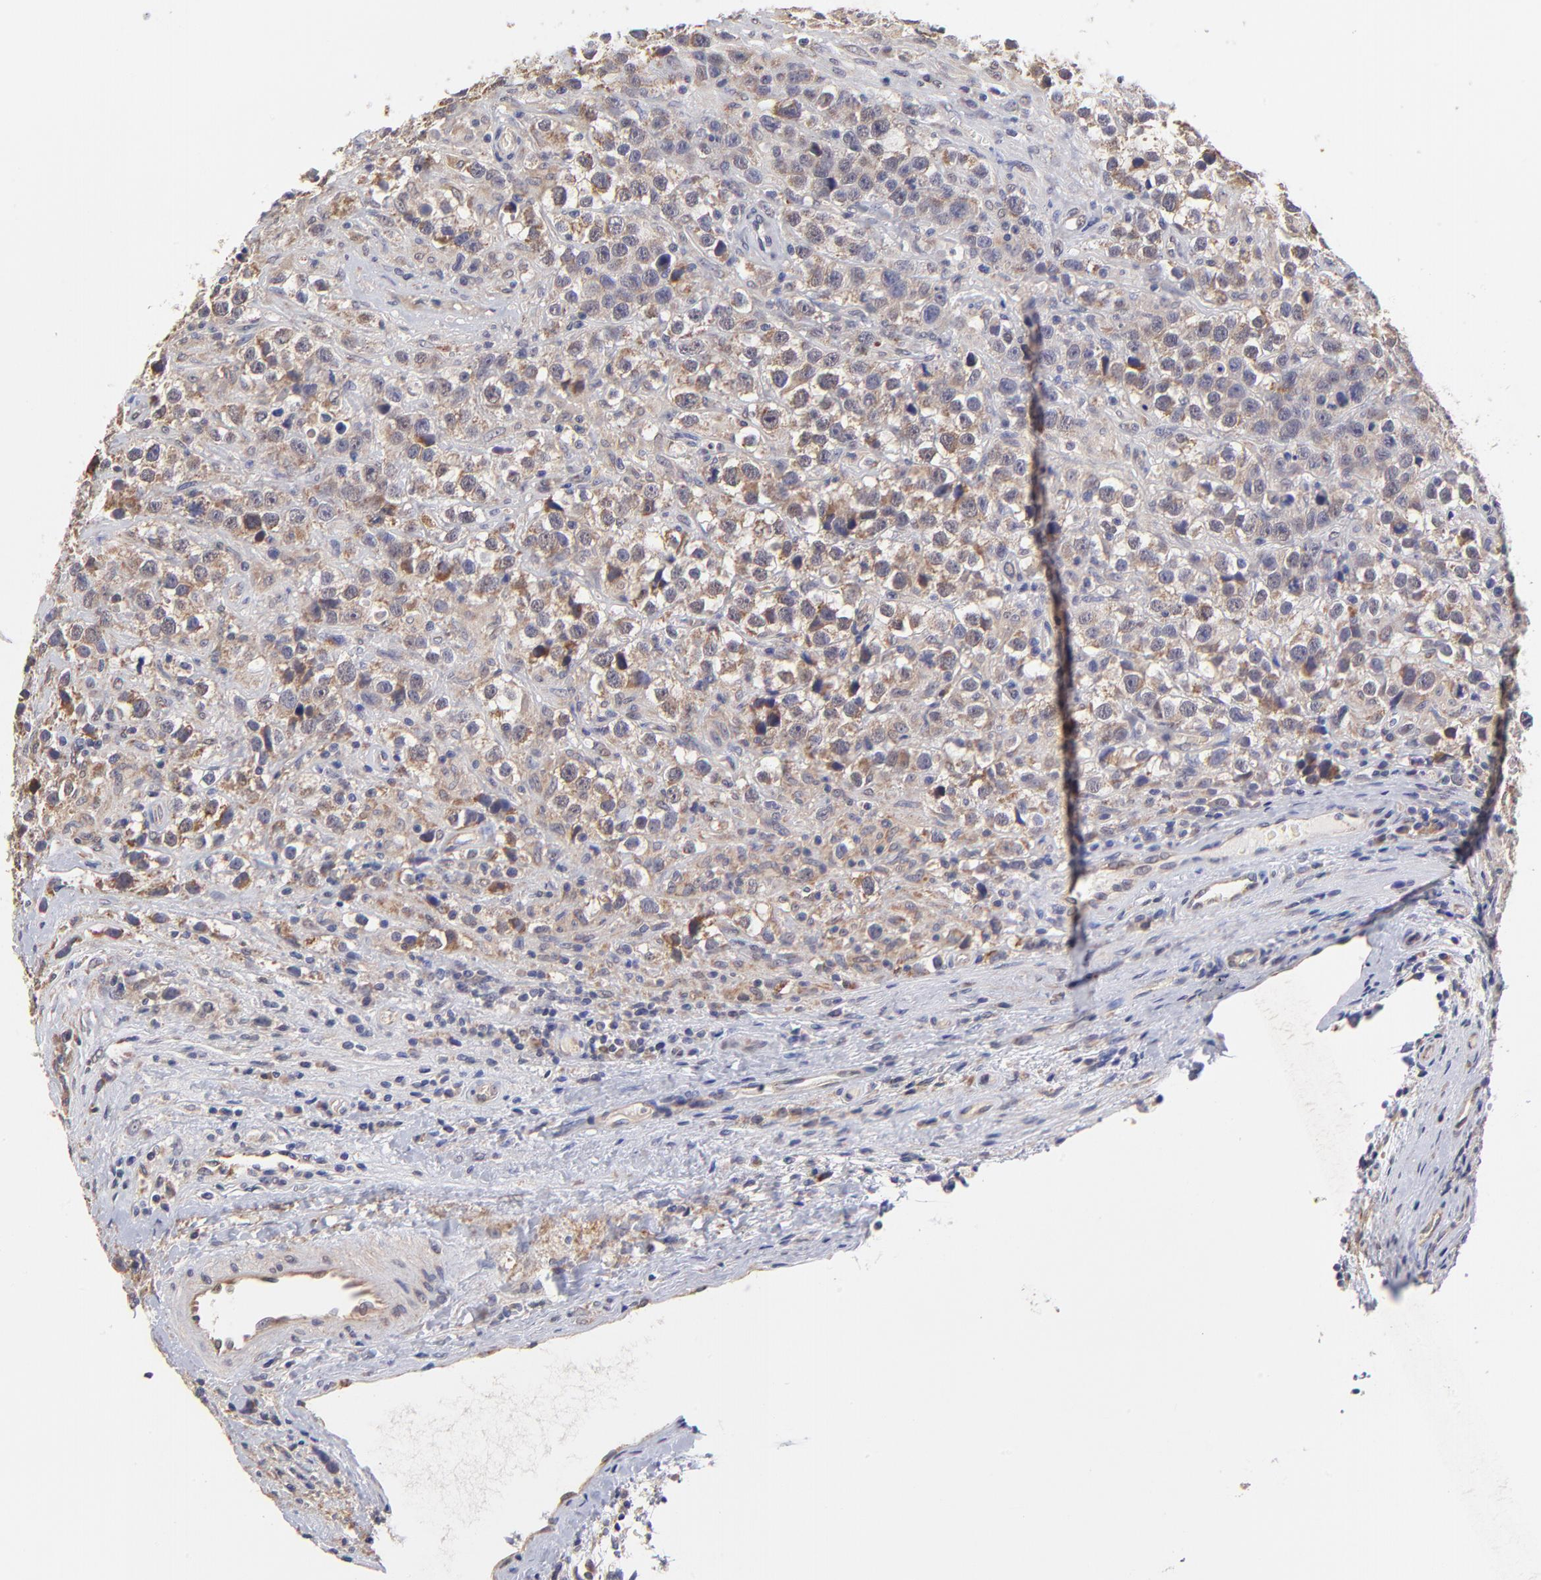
{"staining": {"intensity": "strong", "quantity": "25%-75%", "location": "cytoplasmic/membranous"}, "tissue": "testis cancer", "cell_type": "Tumor cells", "image_type": "cancer", "snomed": [{"axis": "morphology", "description": "Seminoma, NOS"}, {"axis": "topography", "description": "Testis"}], "caption": "Human testis cancer stained with a brown dye displays strong cytoplasmic/membranous positive staining in about 25%-75% of tumor cells.", "gene": "UBE2H", "patient": {"sex": "male", "age": 43}}